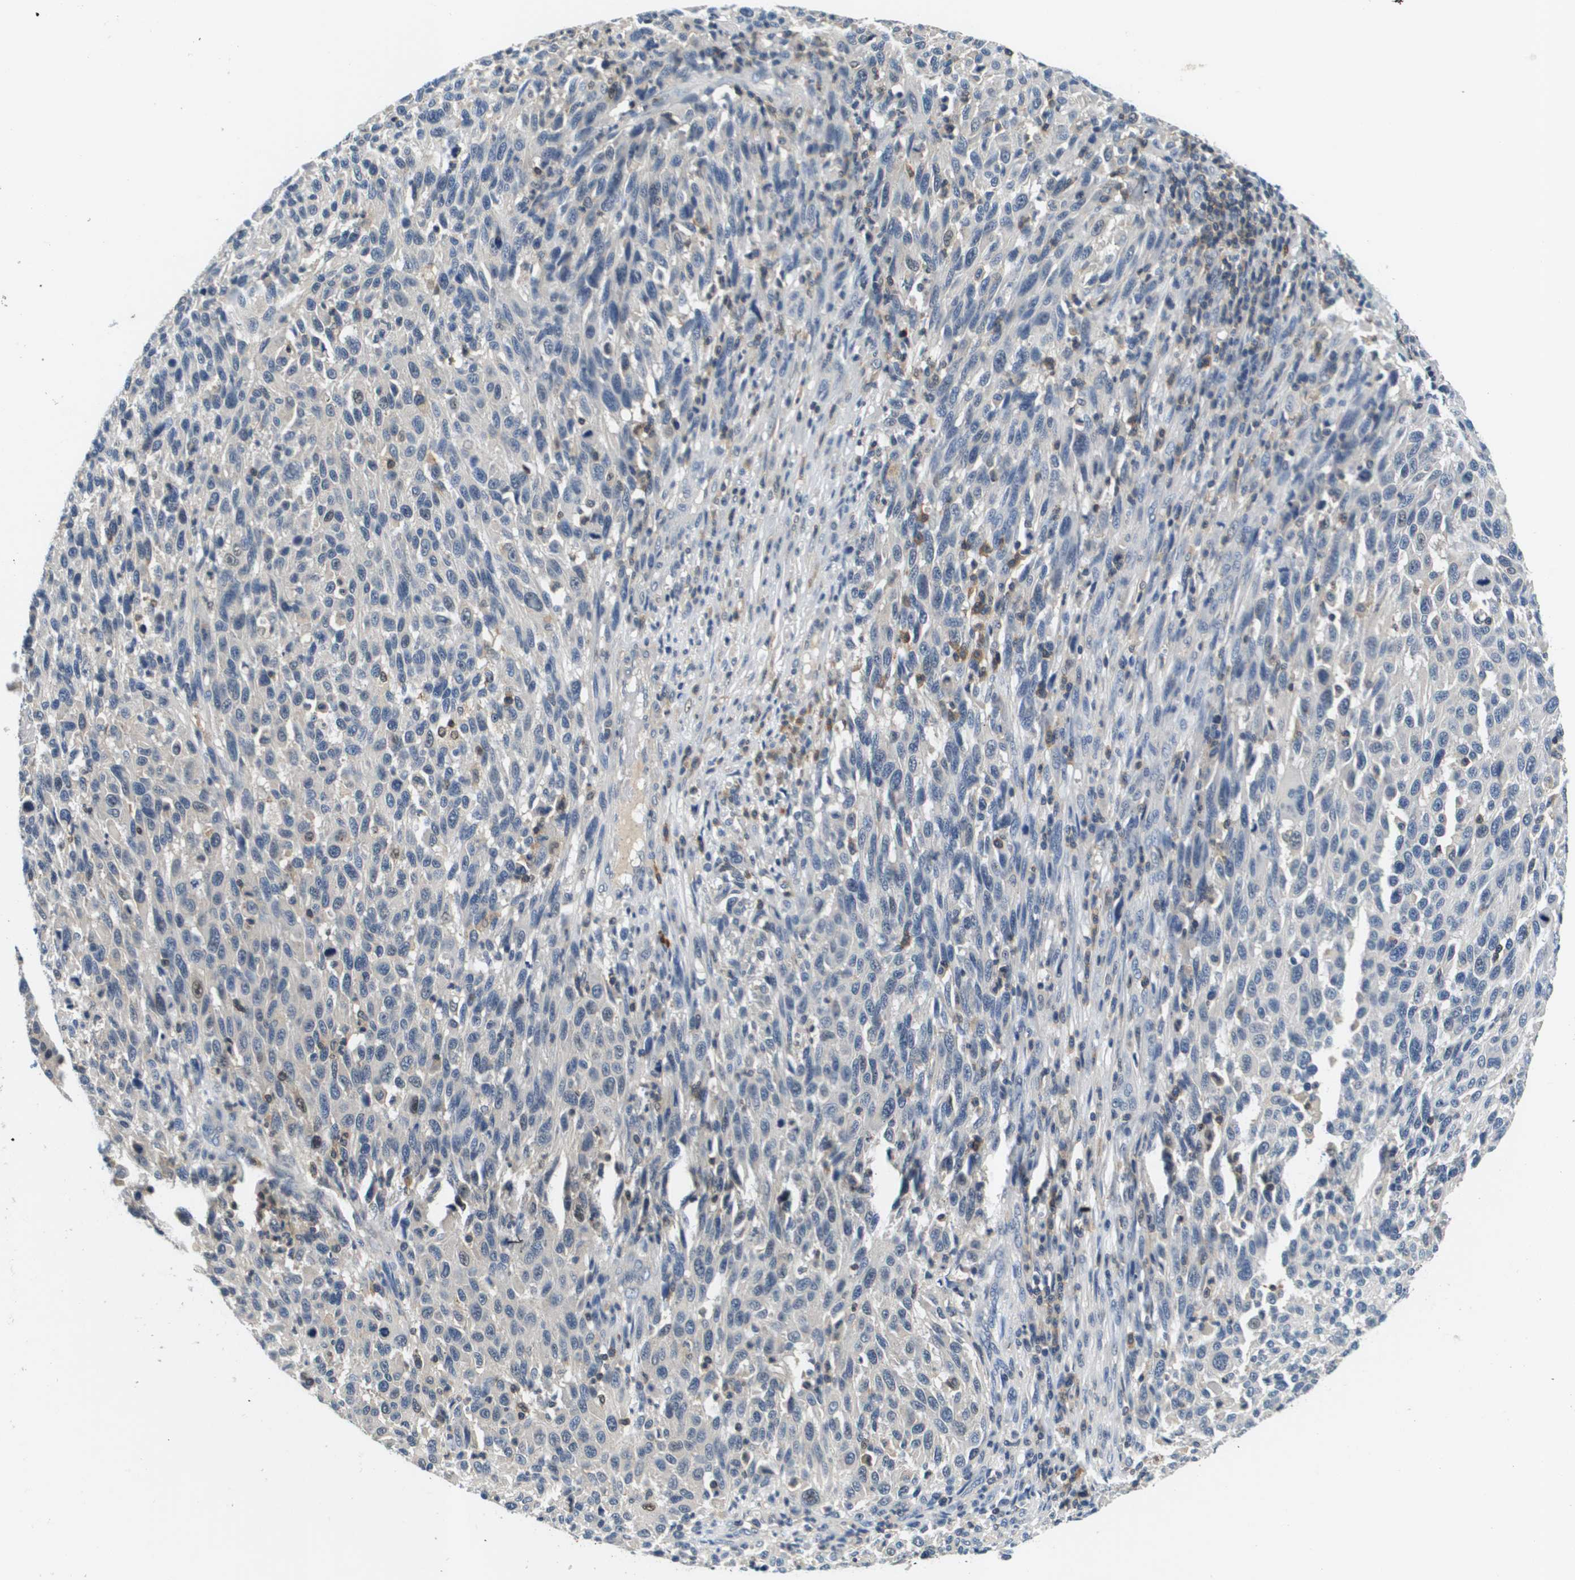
{"staining": {"intensity": "negative", "quantity": "none", "location": "none"}, "tissue": "melanoma", "cell_type": "Tumor cells", "image_type": "cancer", "snomed": [{"axis": "morphology", "description": "Malignant melanoma, Metastatic site"}, {"axis": "topography", "description": "Lymph node"}], "caption": "Malignant melanoma (metastatic site) was stained to show a protein in brown. There is no significant expression in tumor cells.", "gene": "KCNQ5", "patient": {"sex": "male", "age": 61}}